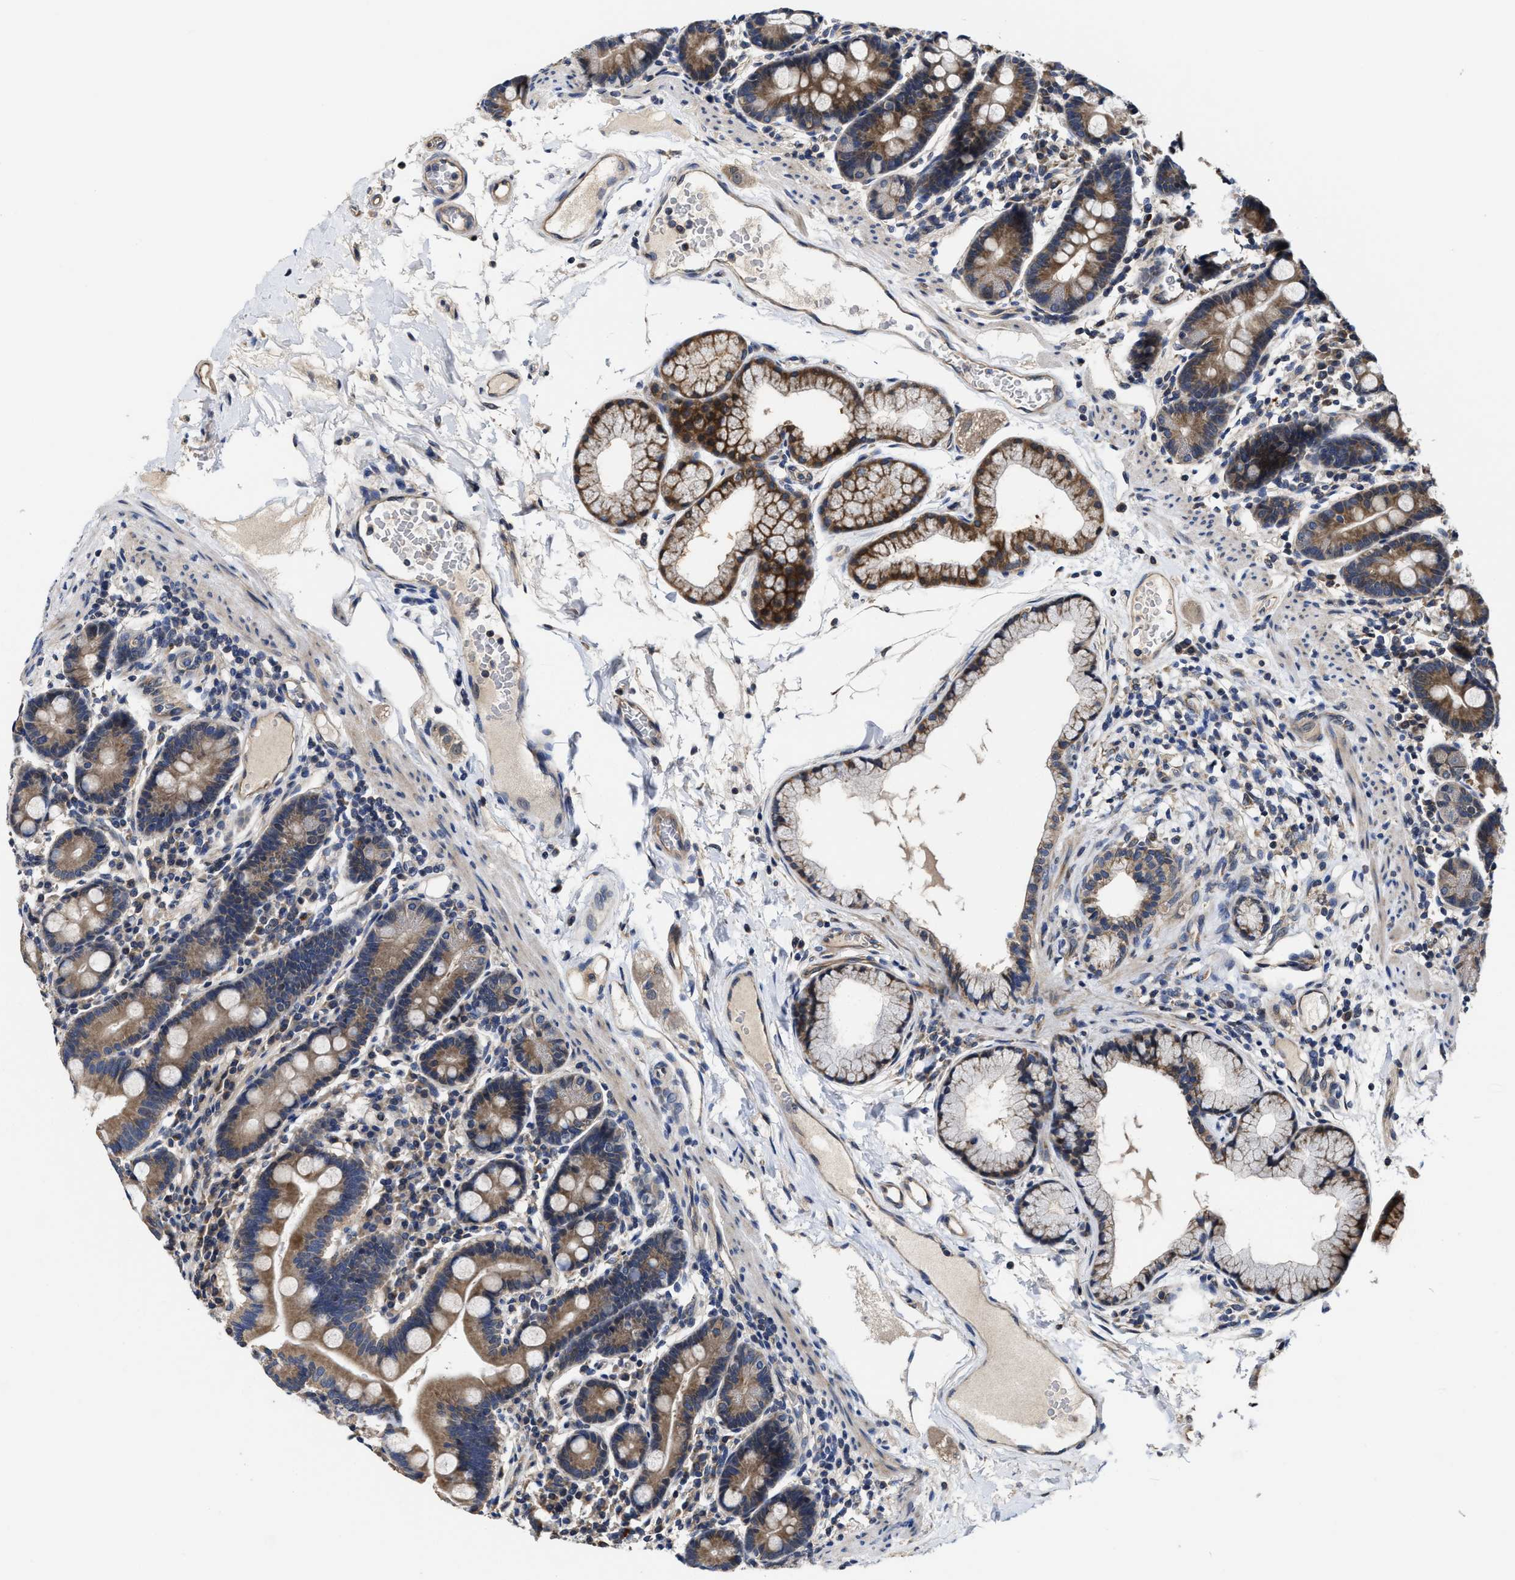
{"staining": {"intensity": "strong", "quantity": ">75%", "location": "cytoplasmic/membranous"}, "tissue": "duodenum", "cell_type": "Glandular cells", "image_type": "normal", "snomed": [{"axis": "morphology", "description": "Normal tissue, NOS"}, {"axis": "topography", "description": "Duodenum"}], "caption": "Benign duodenum exhibits strong cytoplasmic/membranous staining in approximately >75% of glandular cells, visualized by immunohistochemistry. (DAB (3,3'-diaminobenzidine) IHC, brown staining for protein, blue staining for nuclei).", "gene": "TRAF6", "patient": {"sex": "male", "age": 50}}